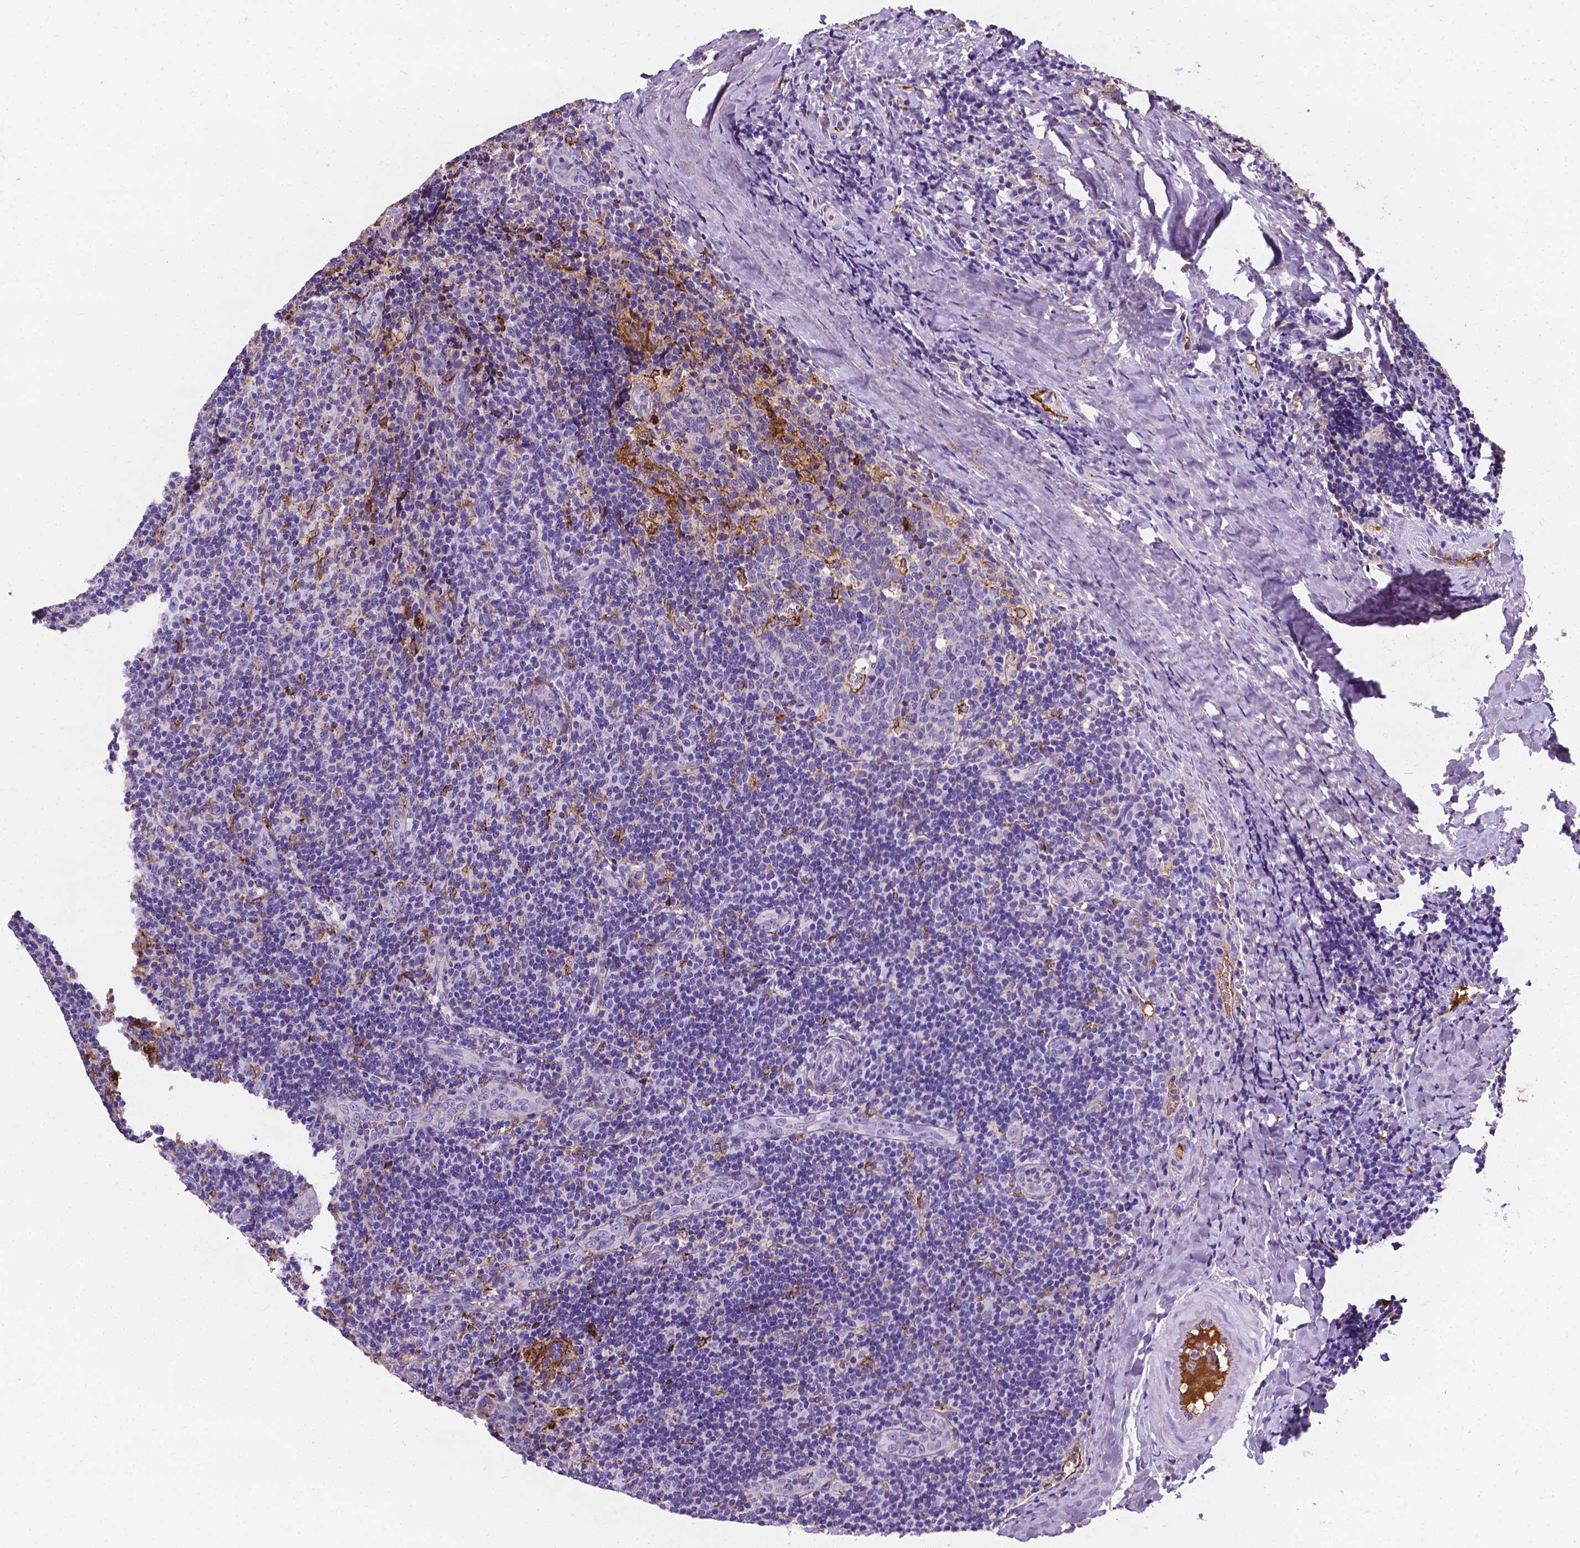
{"staining": {"intensity": "negative", "quantity": "none", "location": "none"}, "tissue": "tonsil", "cell_type": "Germinal center cells", "image_type": "normal", "snomed": [{"axis": "morphology", "description": "Normal tissue, NOS"}, {"axis": "topography", "description": "Tonsil"}], "caption": "Immunohistochemistry image of unremarkable tonsil: human tonsil stained with DAB (3,3'-diaminobenzidine) reveals no significant protein positivity in germinal center cells. (DAB (3,3'-diaminobenzidine) immunohistochemistry with hematoxylin counter stain).", "gene": "APOE", "patient": {"sex": "male", "age": 17}}